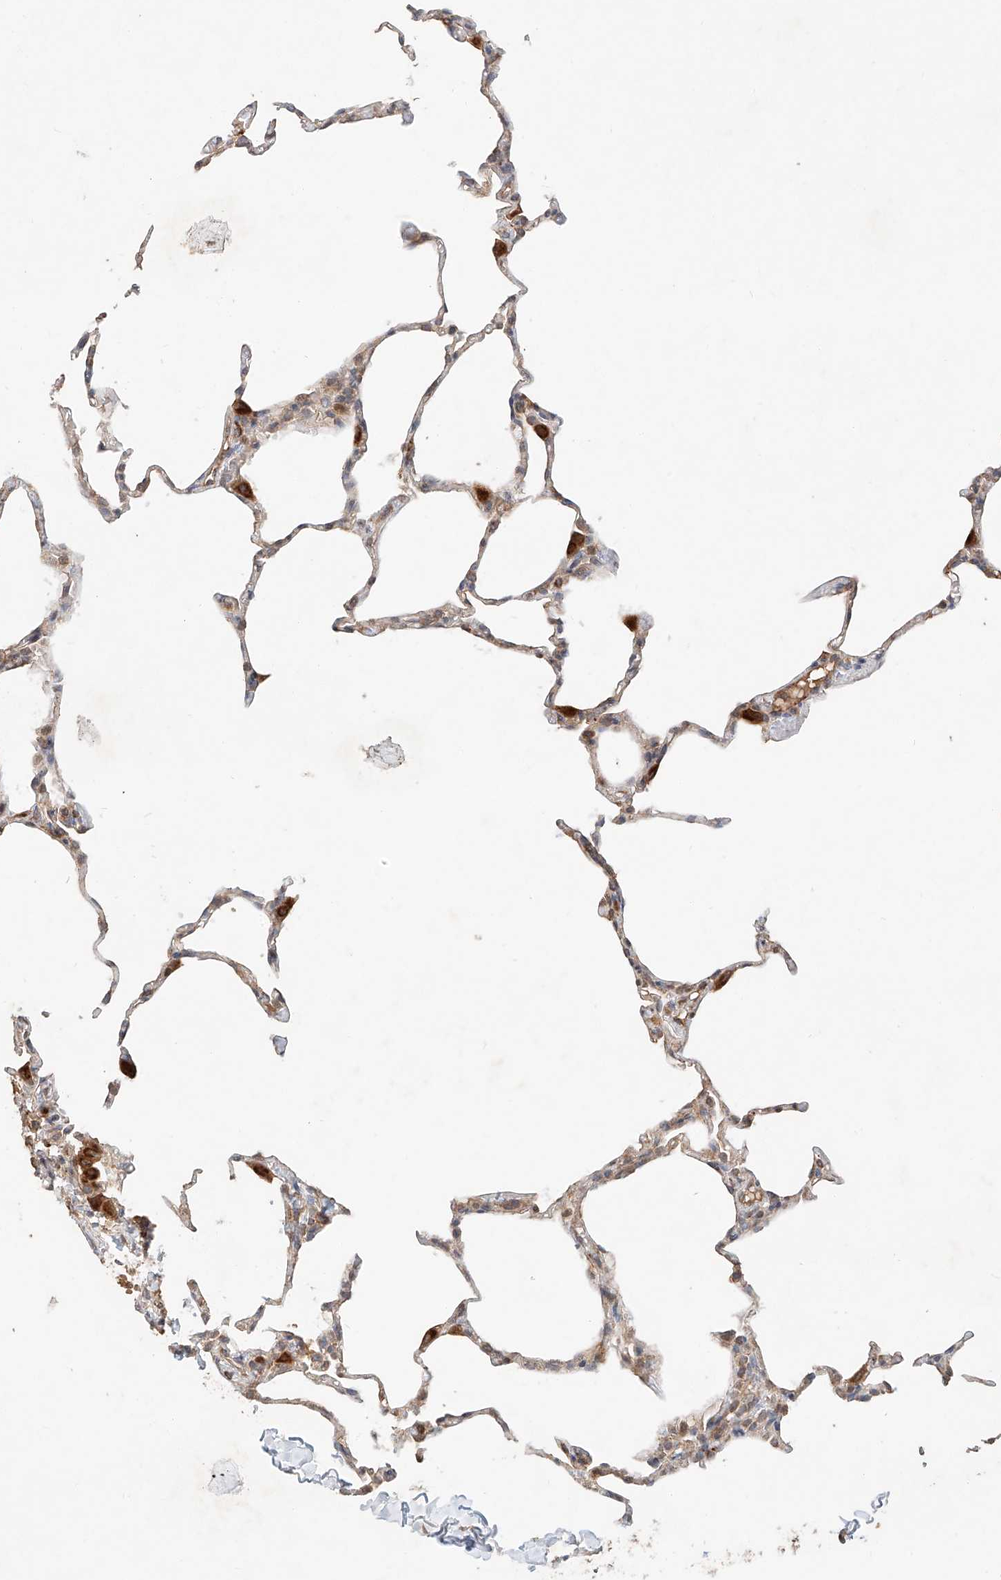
{"staining": {"intensity": "weak", "quantity": ">75%", "location": "cytoplasmic/membranous"}, "tissue": "lung", "cell_type": "Alveolar cells", "image_type": "normal", "snomed": [{"axis": "morphology", "description": "Normal tissue, NOS"}, {"axis": "topography", "description": "Lung"}], "caption": "Immunohistochemistry (IHC) of benign human lung demonstrates low levels of weak cytoplasmic/membranous expression in approximately >75% of alveolar cells.", "gene": "SUSD6", "patient": {"sex": "male", "age": 20}}